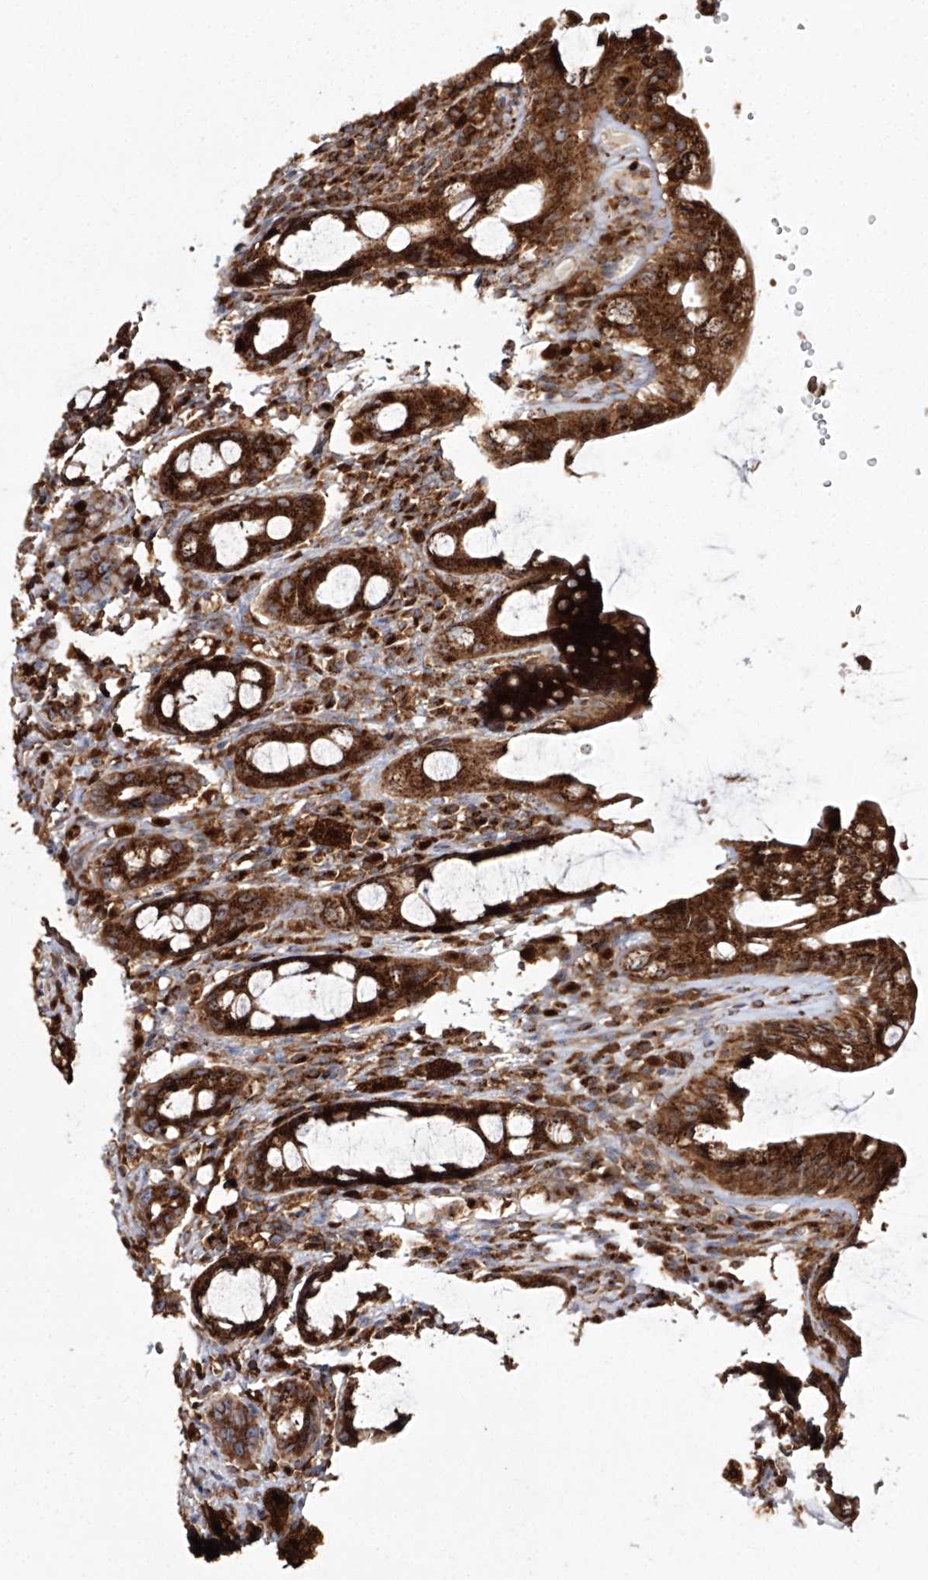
{"staining": {"intensity": "strong", "quantity": ">75%", "location": "cytoplasmic/membranous"}, "tissue": "rectum", "cell_type": "Glandular cells", "image_type": "normal", "snomed": [{"axis": "morphology", "description": "Normal tissue, NOS"}, {"axis": "topography", "description": "Rectum"}], "caption": "A brown stain labels strong cytoplasmic/membranous positivity of a protein in glandular cells of benign rectum. The staining is performed using DAB brown chromogen to label protein expression. The nuclei are counter-stained blue using hematoxylin.", "gene": "ARCN1", "patient": {"sex": "male", "age": 44}}